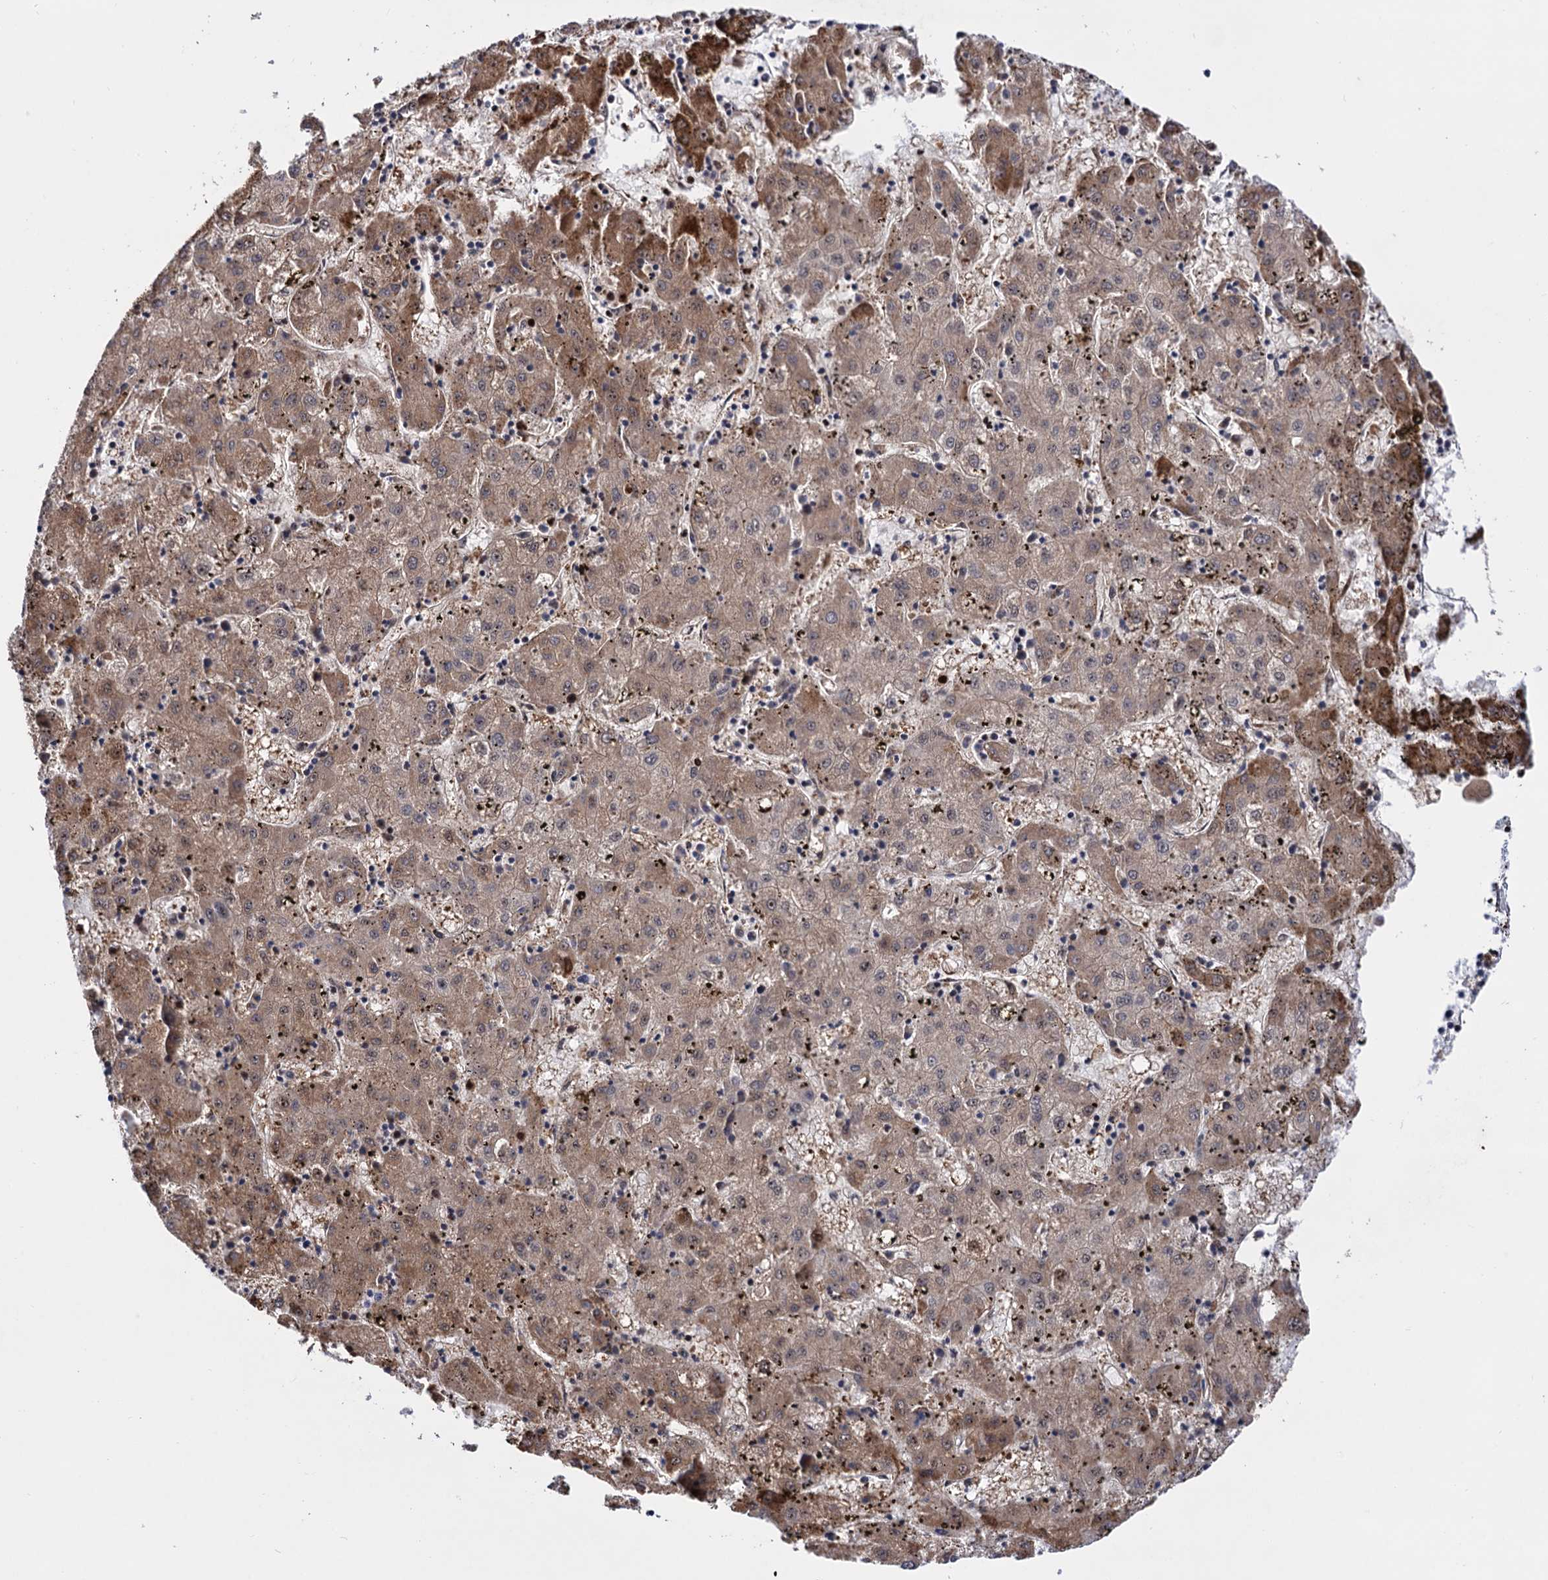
{"staining": {"intensity": "moderate", "quantity": ">75%", "location": "cytoplasmic/membranous"}, "tissue": "liver cancer", "cell_type": "Tumor cells", "image_type": "cancer", "snomed": [{"axis": "morphology", "description": "Carcinoma, Hepatocellular, NOS"}, {"axis": "topography", "description": "Liver"}], "caption": "Immunohistochemical staining of human liver hepatocellular carcinoma shows medium levels of moderate cytoplasmic/membranous staining in approximately >75% of tumor cells.", "gene": "PIGB", "patient": {"sex": "male", "age": 72}}